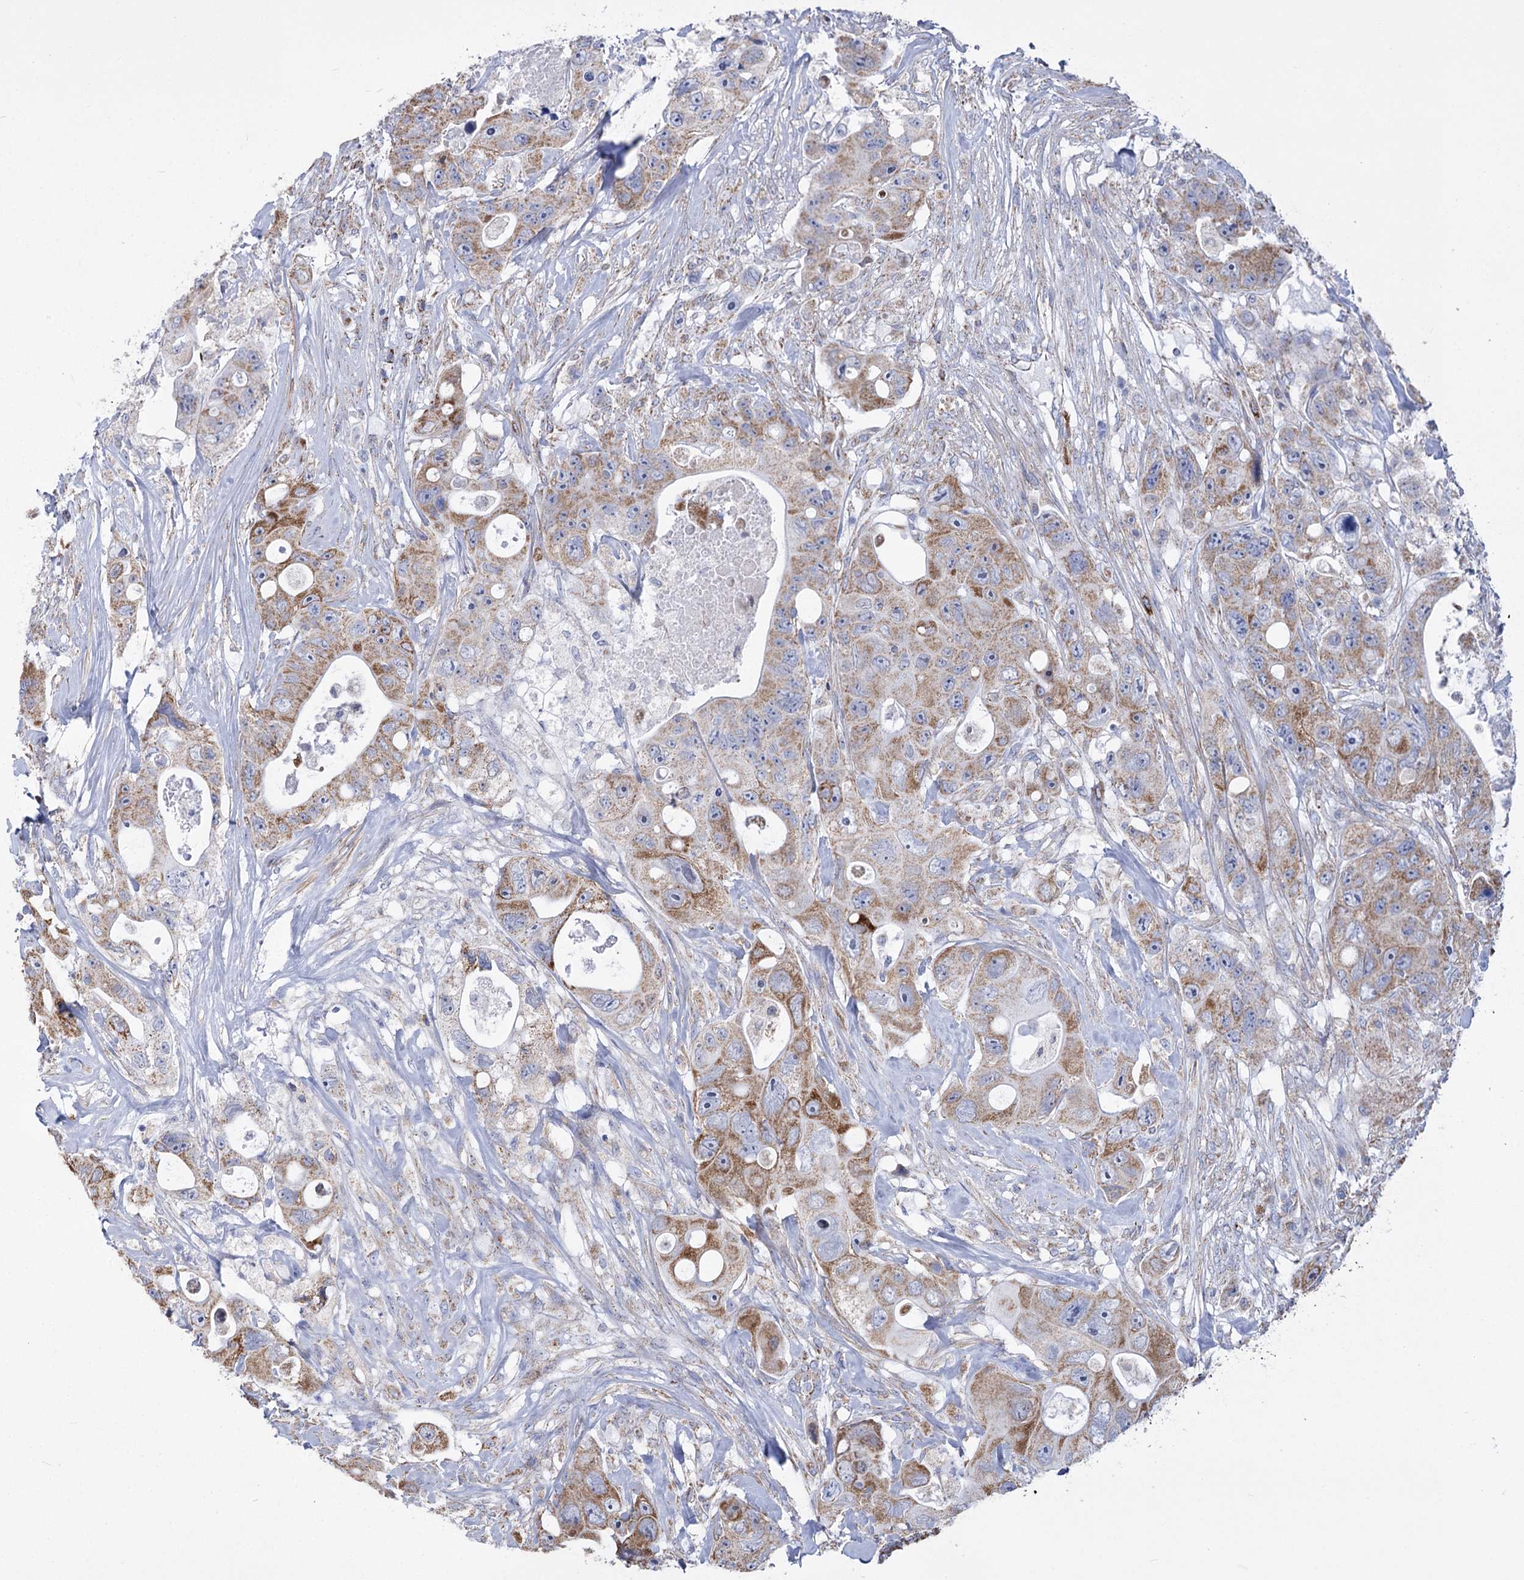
{"staining": {"intensity": "moderate", "quantity": "25%-75%", "location": "cytoplasmic/membranous"}, "tissue": "colorectal cancer", "cell_type": "Tumor cells", "image_type": "cancer", "snomed": [{"axis": "morphology", "description": "Adenocarcinoma, NOS"}, {"axis": "topography", "description": "Colon"}], "caption": "Colorectal cancer tissue shows moderate cytoplasmic/membranous positivity in about 25%-75% of tumor cells", "gene": "PDHB", "patient": {"sex": "female", "age": 46}}